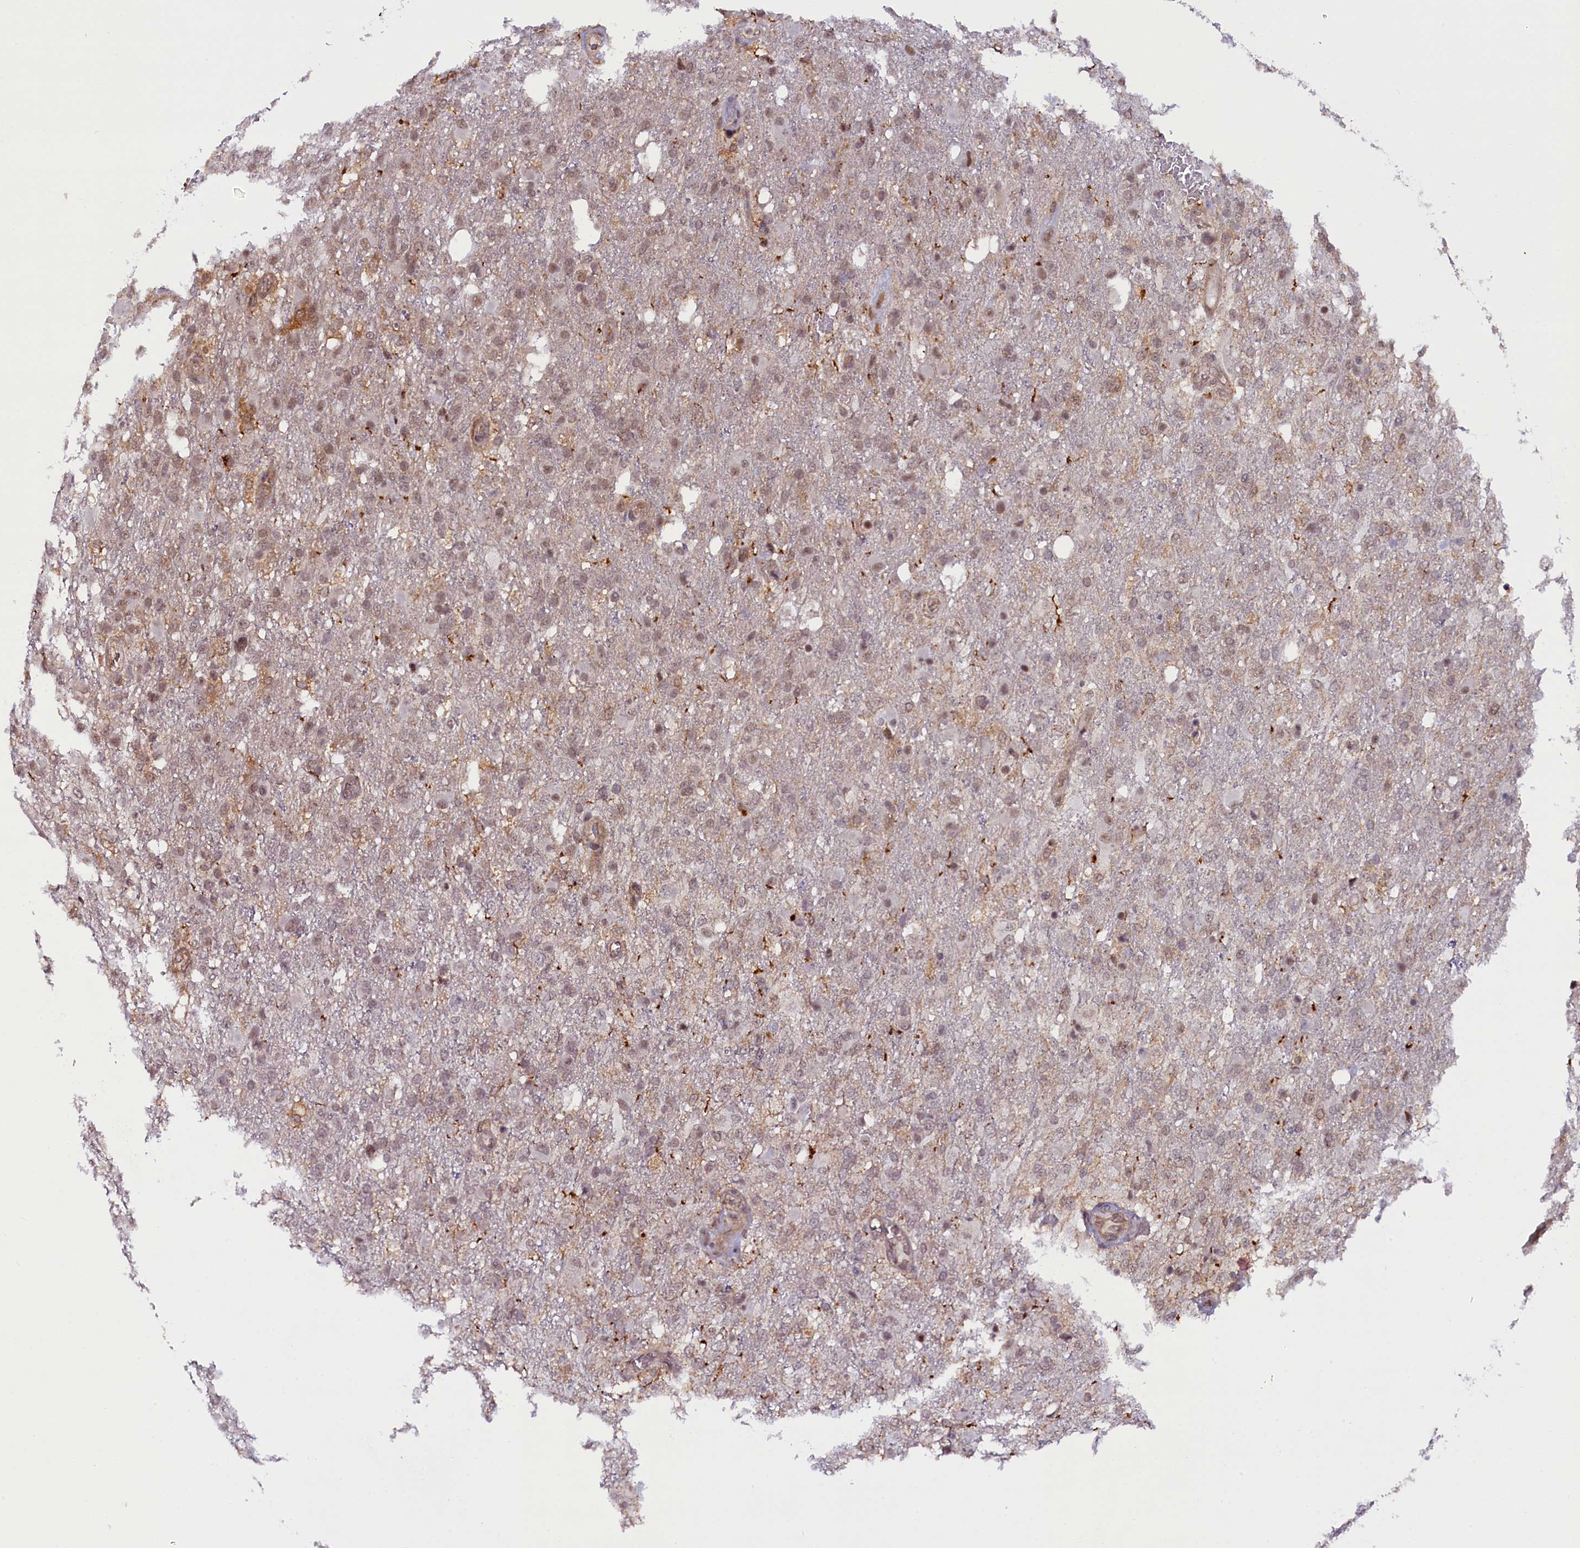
{"staining": {"intensity": "weak", "quantity": "25%-75%", "location": "nuclear"}, "tissue": "glioma", "cell_type": "Tumor cells", "image_type": "cancer", "snomed": [{"axis": "morphology", "description": "Glioma, malignant, High grade"}, {"axis": "topography", "description": "Brain"}], "caption": "About 25%-75% of tumor cells in malignant high-grade glioma demonstrate weak nuclear protein expression as visualized by brown immunohistochemical staining.", "gene": "FCHO1", "patient": {"sex": "female", "age": 74}}